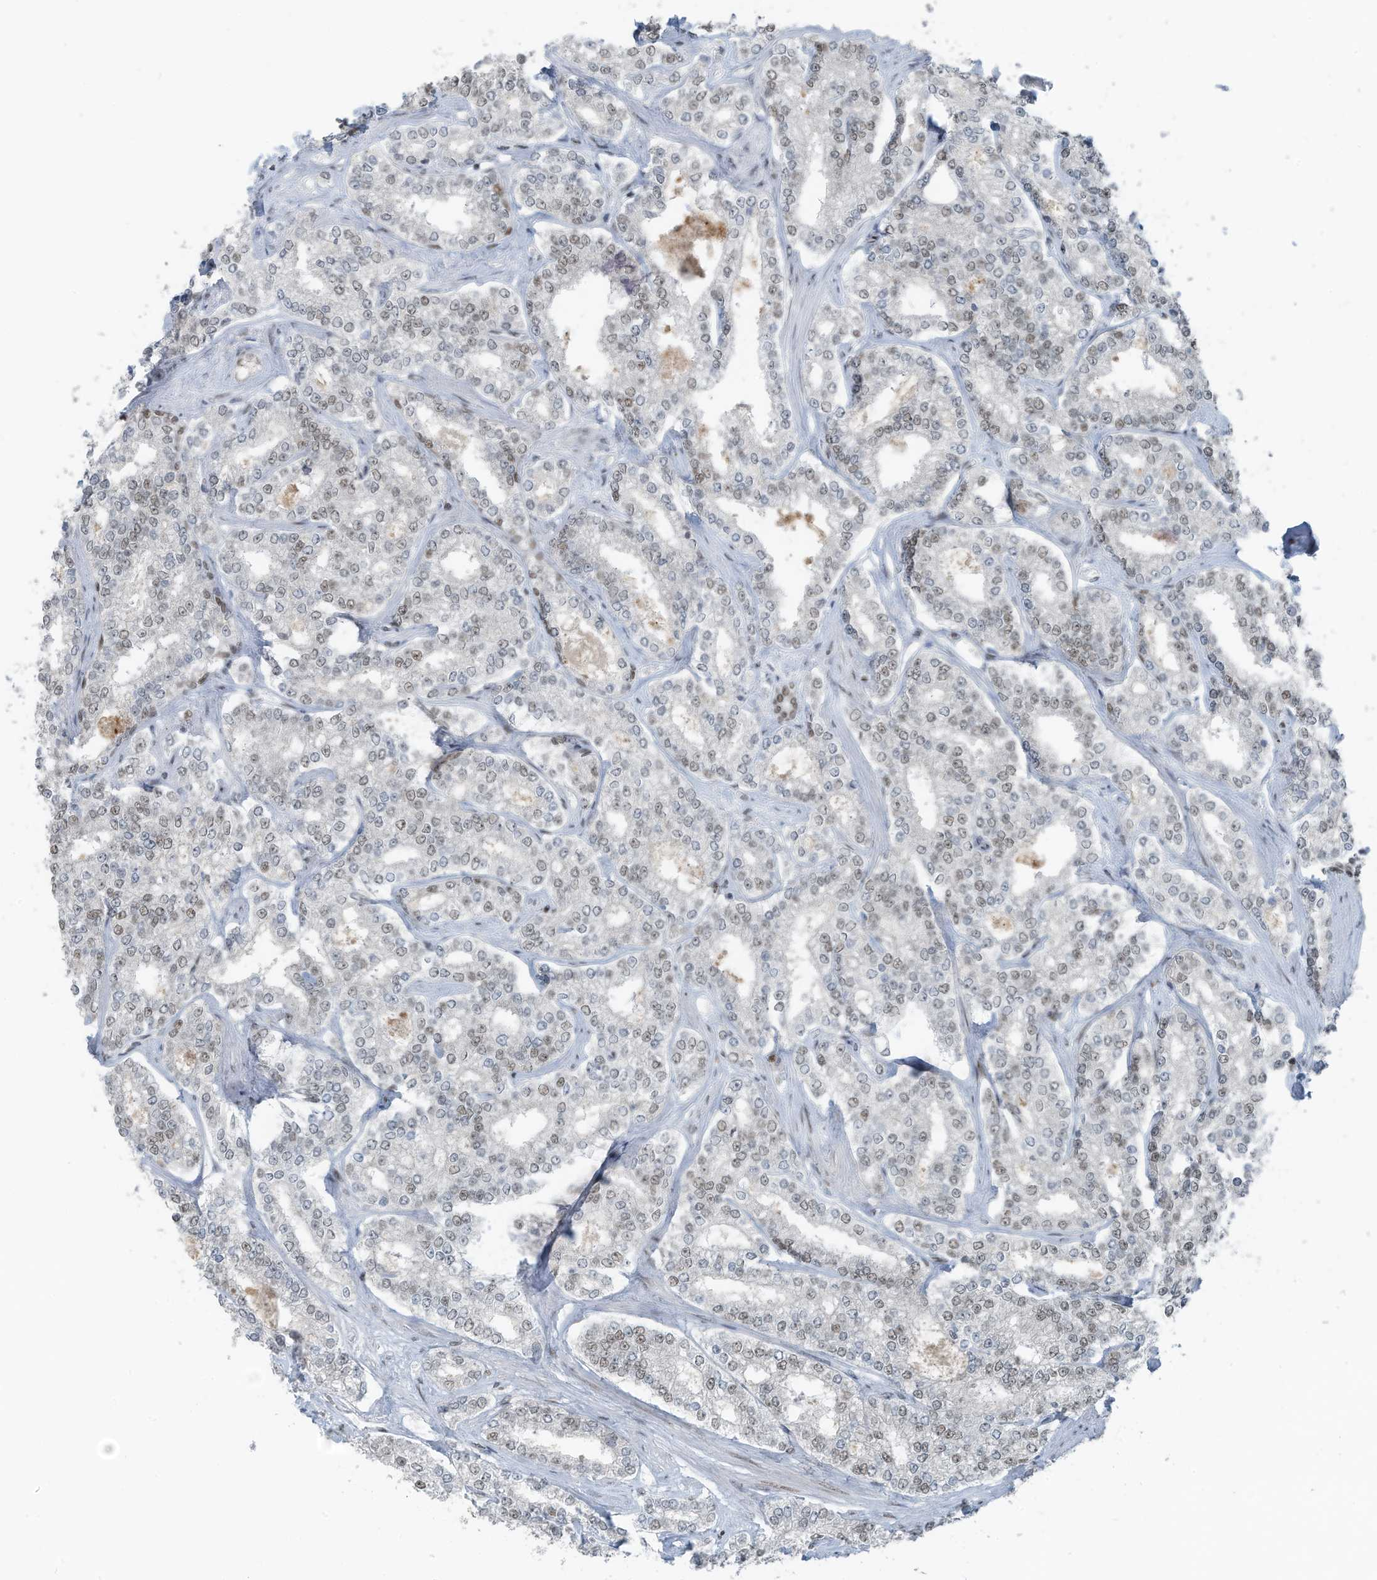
{"staining": {"intensity": "weak", "quantity": "25%-75%", "location": "nuclear"}, "tissue": "prostate cancer", "cell_type": "Tumor cells", "image_type": "cancer", "snomed": [{"axis": "morphology", "description": "Normal tissue, NOS"}, {"axis": "morphology", "description": "Adenocarcinoma, High grade"}, {"axis": "topography", "description": "Prostate"}], "caption": "Prostate cancer stained for a protein exhibits weak nuclear positivity in tumor cells.", "gene": "WRNIP1", "patient": {"sex": "male", "age": 83}}